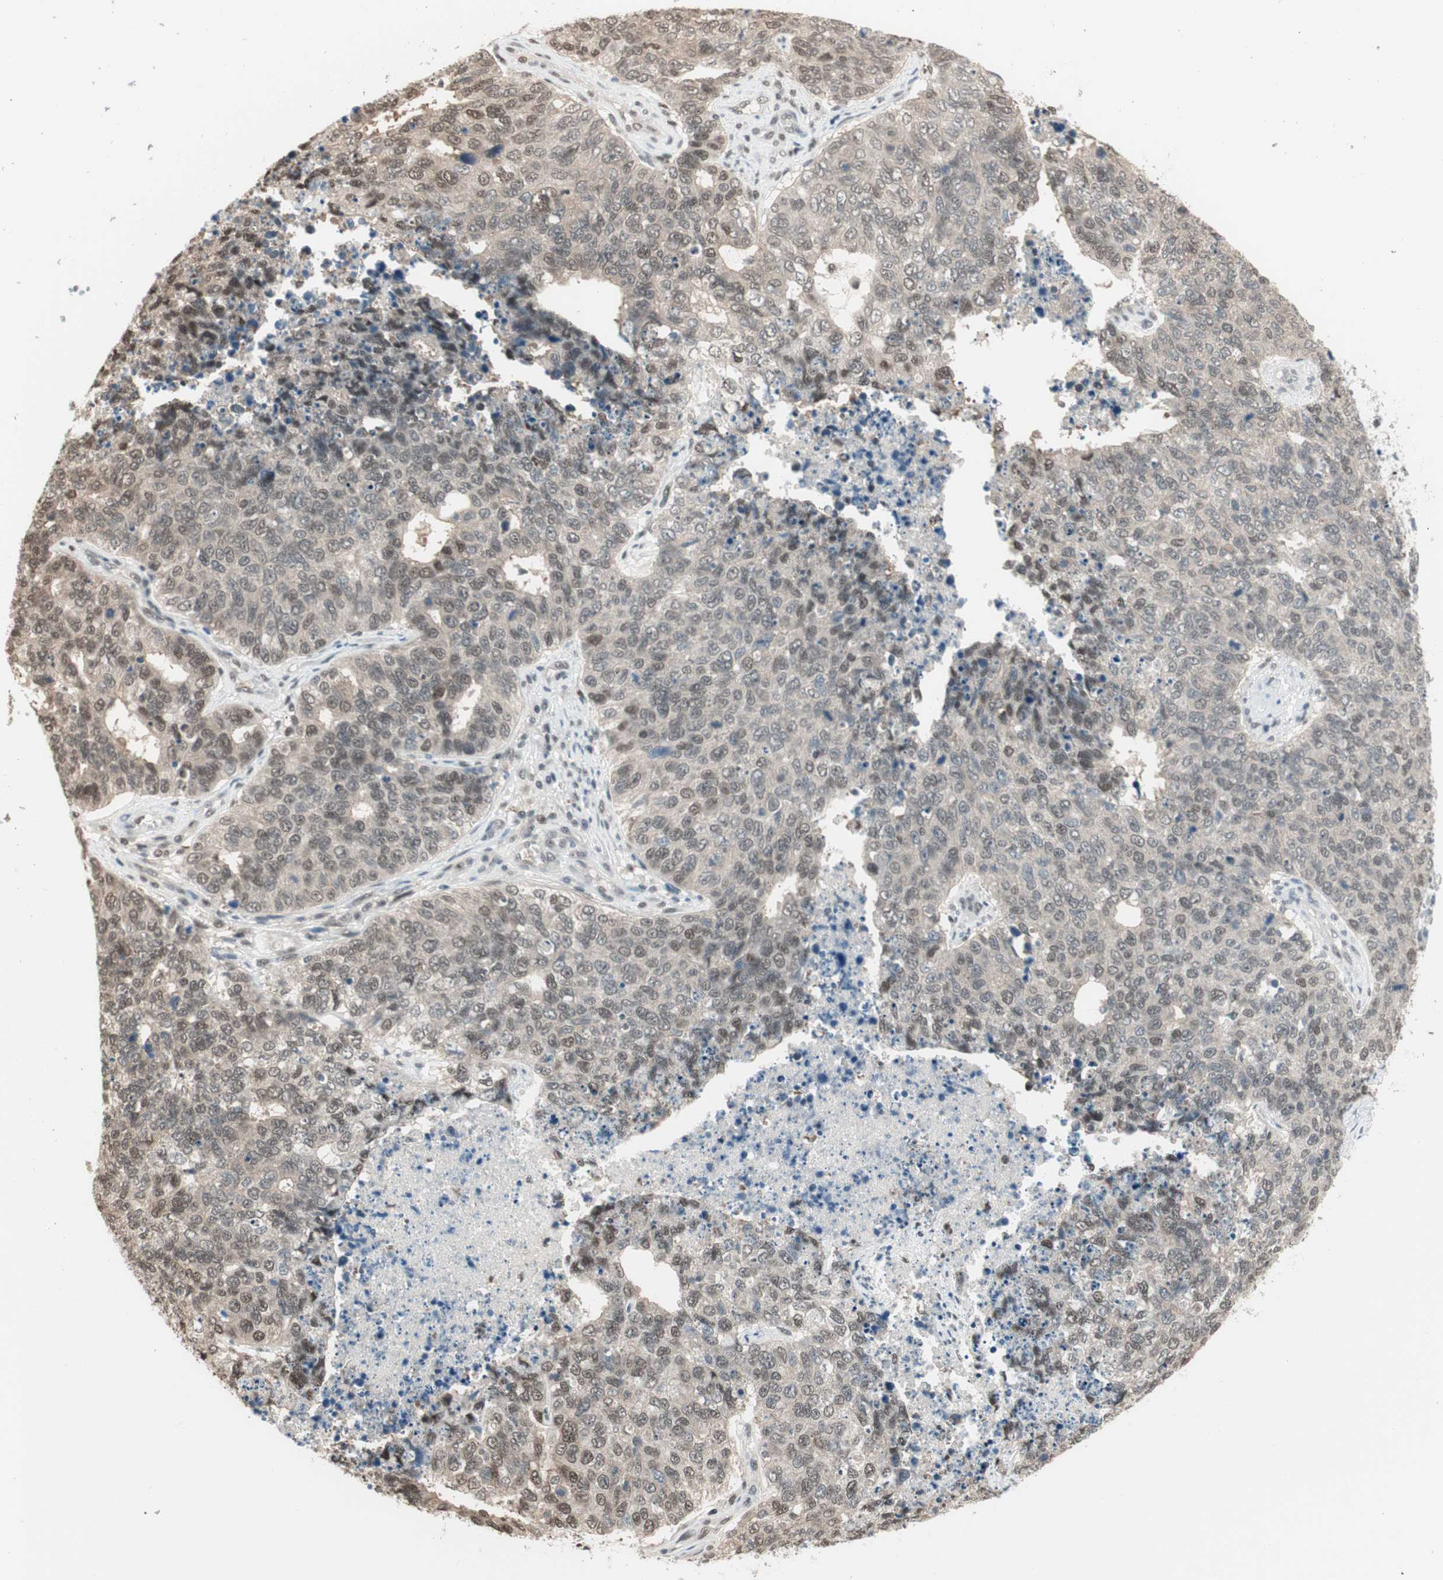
{"staining": {"intensity": "weak", "quantity": "25%-75%", "location": "nuclear"}, "tissue": "cervical cancer", "cell_type": "Tumor cells", "image_type": "cancer", "snomed": [{"axis": "morphology", "description": "Squamous cell carcinoma, NOS"}, {"axis": "topography", "description": "Cervix"}], "caption": "Cervical cancer stained with DAB IHC demonstrates low levels of weak nuclear staining in approximately 25%-75% of tumor cells.", "gene": "LONP2", "patient": {"sex": "female", "age": 63}}